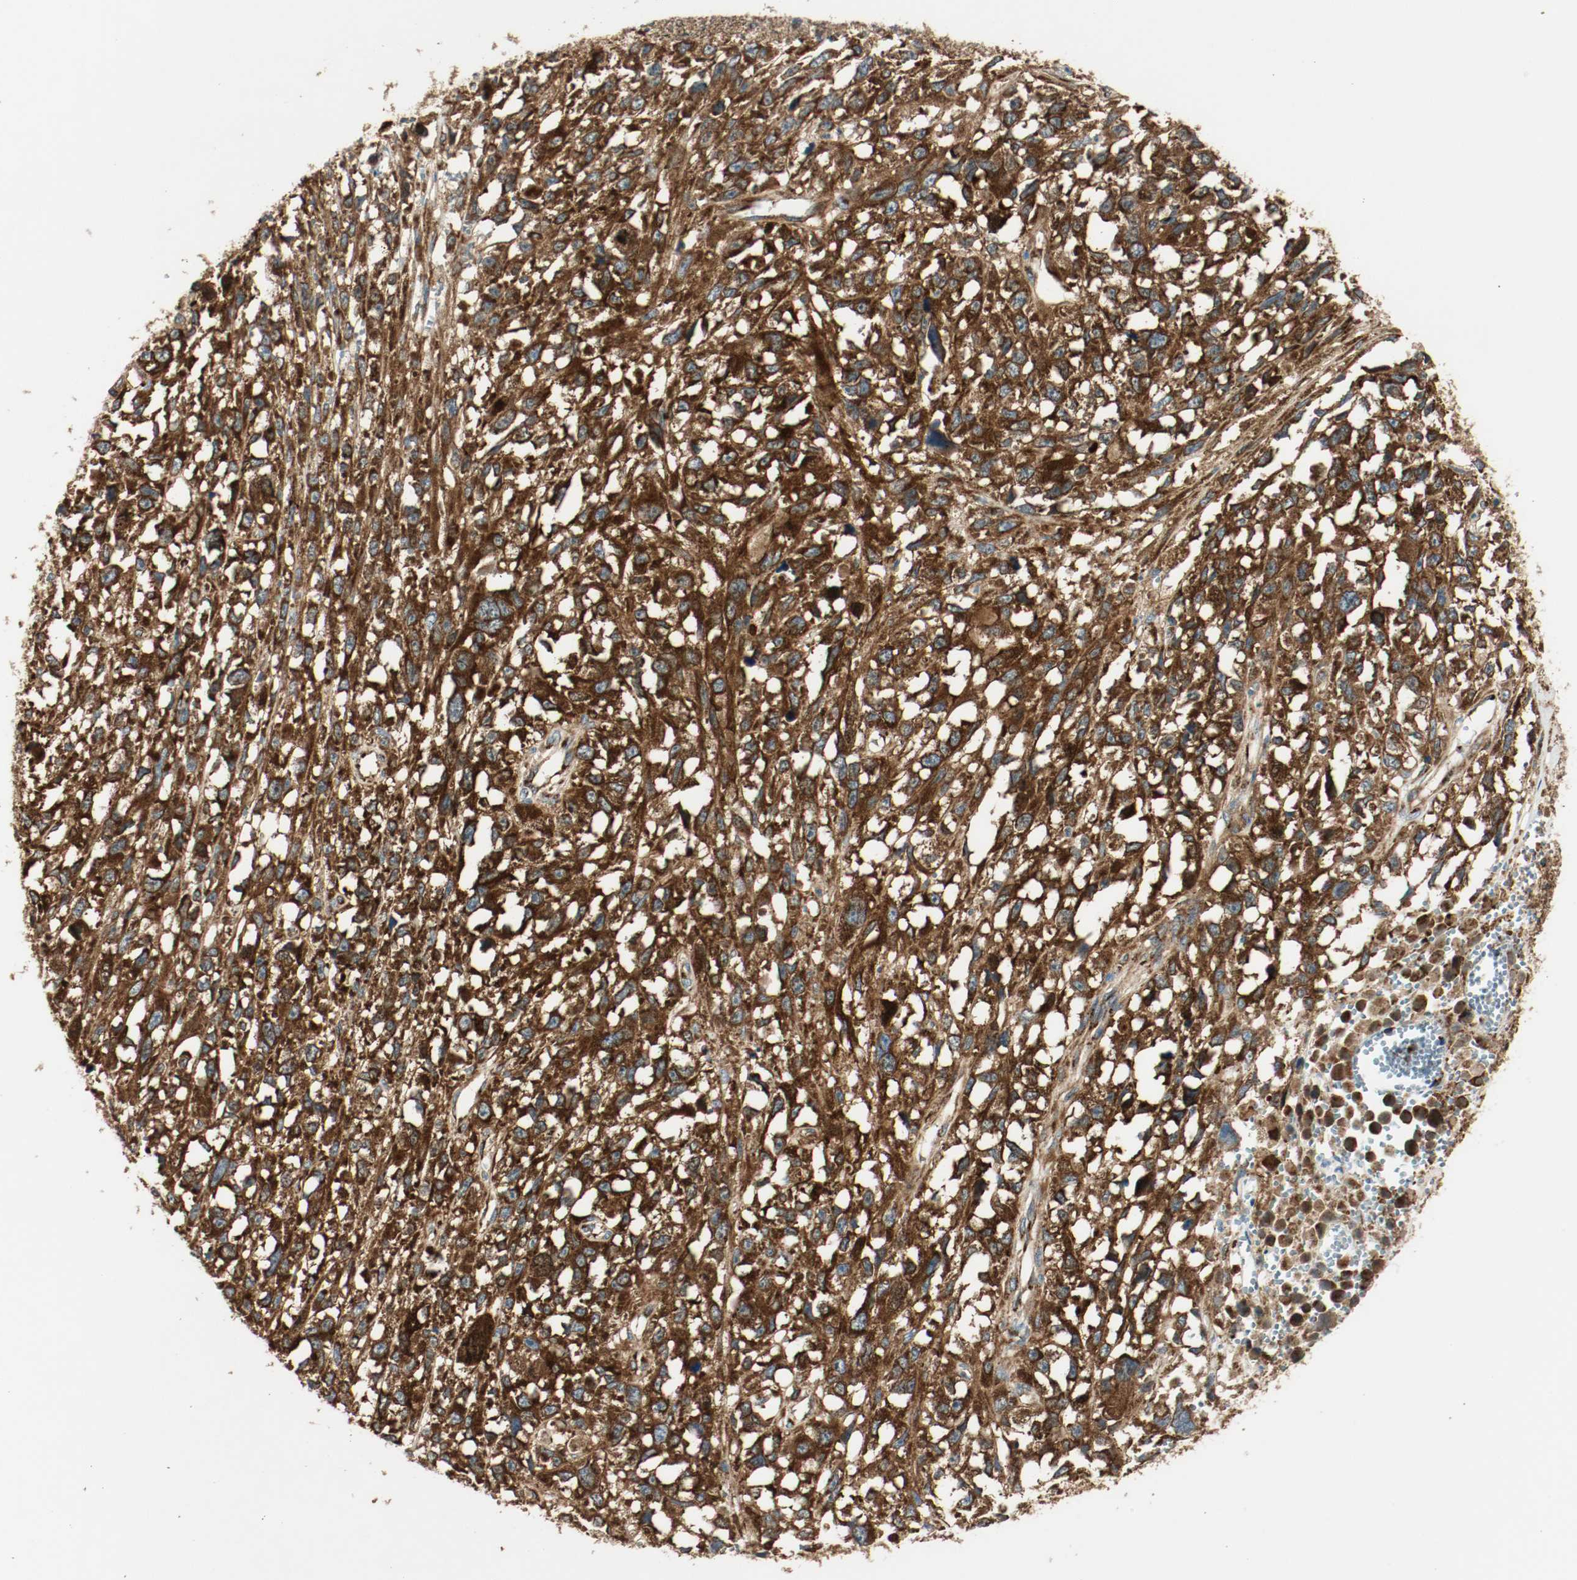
{"staining": {"intensity": "strong", "quantity": ">75%", "location": "cytoplasmic/membranous"}, "tissue": "melanoma", "cell_type": "Tumor cells", "image_type": "cancer", "snomed": [{"axis": "morphology", "description": "Malignant melanoma, Metastatic site"}, {"axis": "topography", "description": "Lymph node"}], "caption": "Protein expression by IHC reveals strong cytoplasmic/membranous expression in about >75% of tumor cells in melanoma.", "gene": "PLCG1", "patient": {"sex": "male", "age": 59}}